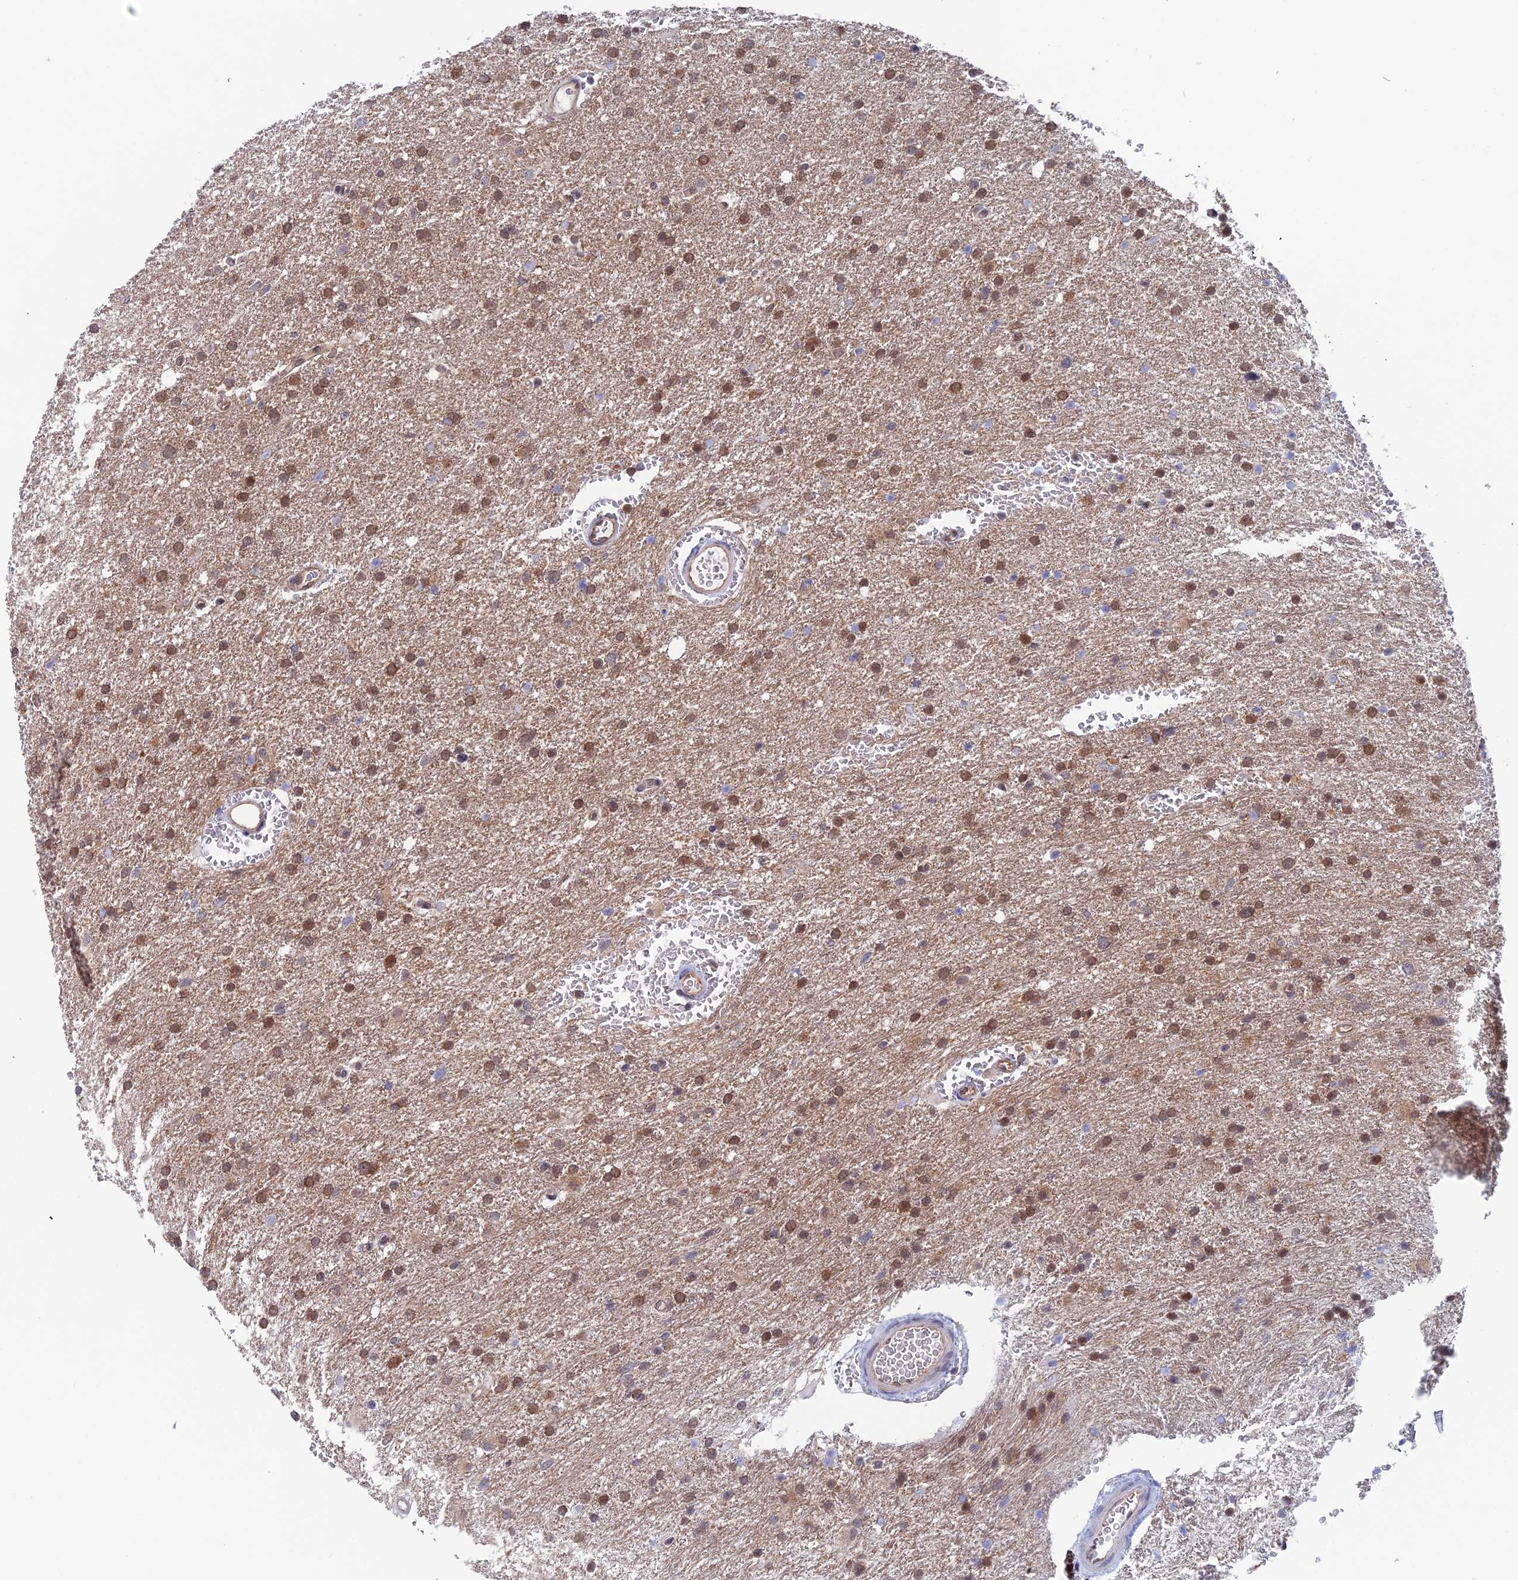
{"staining": {"intensity": "moderate", "quantity": ">75%", "location": "nuclear"}, "tissue": "glioma", "cell_type": "Tumor cells", "image_type": "cancer", "snomed": [{"axis": "morphology", "description": "Glioma, malignant, High grade"}, {"axis": "topography", "description": "Cerebral cortex"}], "caption": "Immunohistochemistry of human high-grade glioma (malignant) shows medium levels of moderate nuclear expression in approximately >75% of tumor cells. (brown staining indicates protein expression, while blue staining denotes nuclei).", "gene": "IGBP1", "patient": {"sex": "female", "age": 36}}